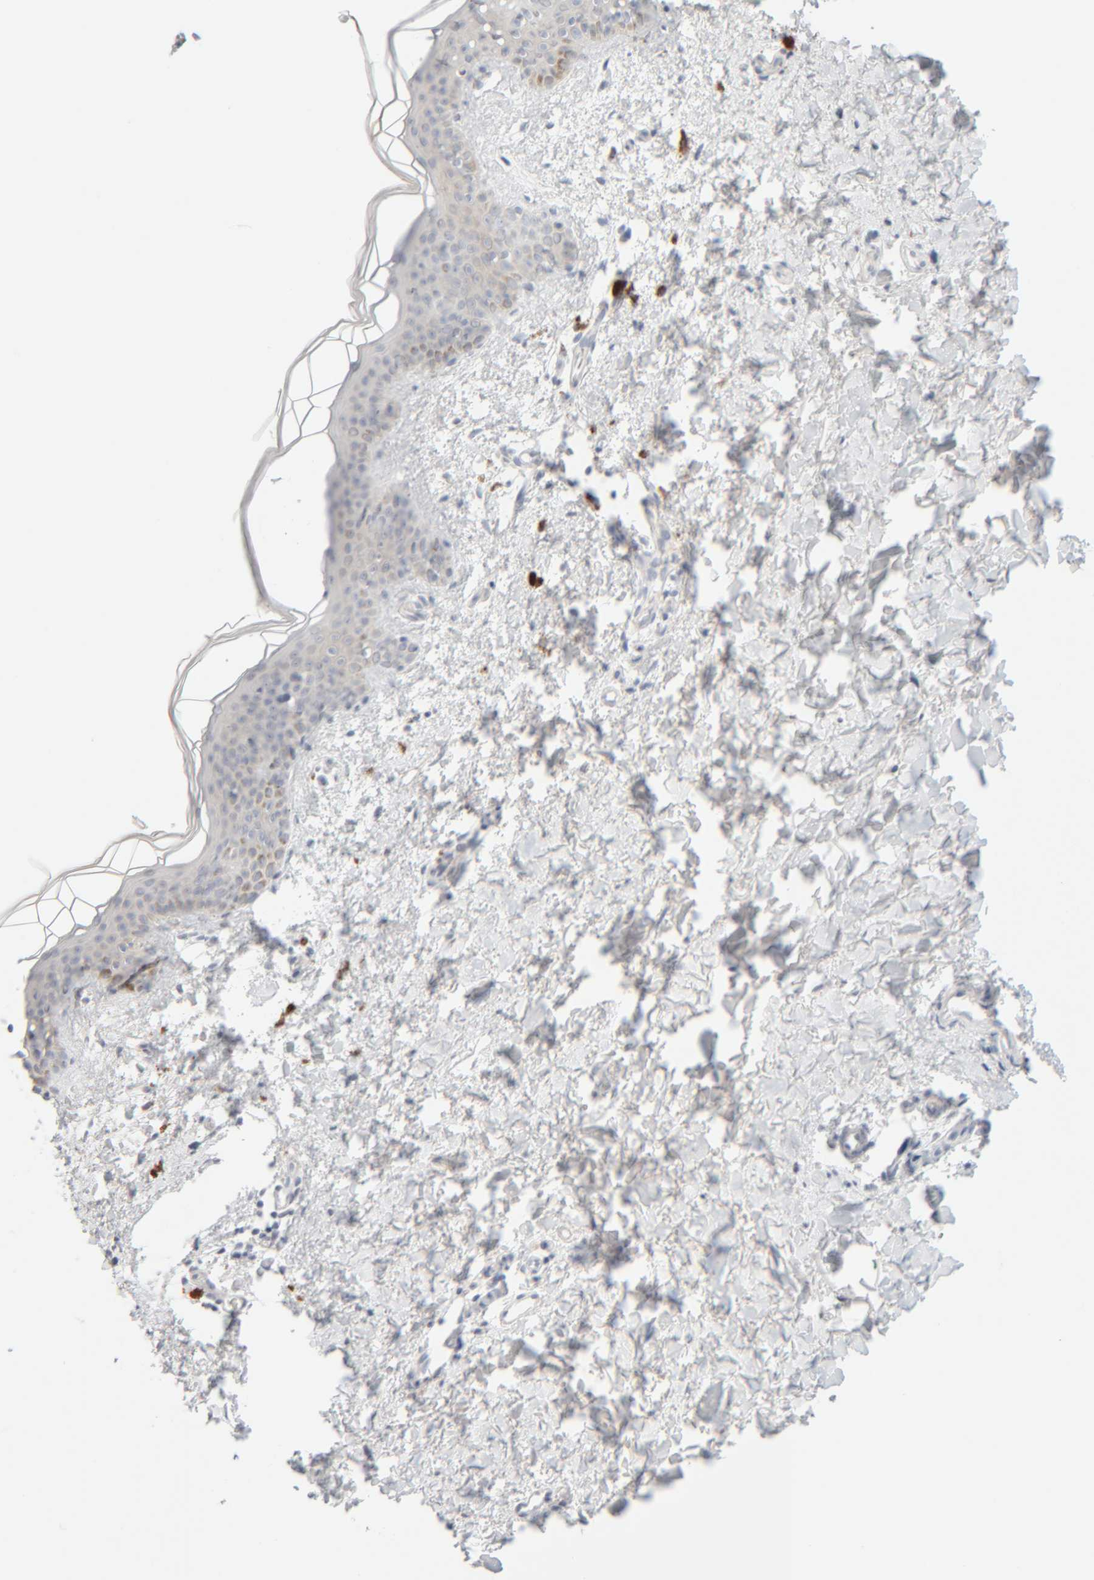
{"staining": {"intensity": "negative", "quantity": "none", "location": "none"}, "tissue": "skin", "cell_type": "Fibroblasts", "image_type": "normal", "snomed": [{"axis": "morphology", "description": "Normal tissue, NOS"}, {"axis": "topography", "description": "Skin"}], "caption": "The image demonstrates no staining of fibroblasts in benign skin. (DAB IHC with hematoxylin counter stain).", "gene": "RIDA", "patient": {"sex": "female", "age": 46}}